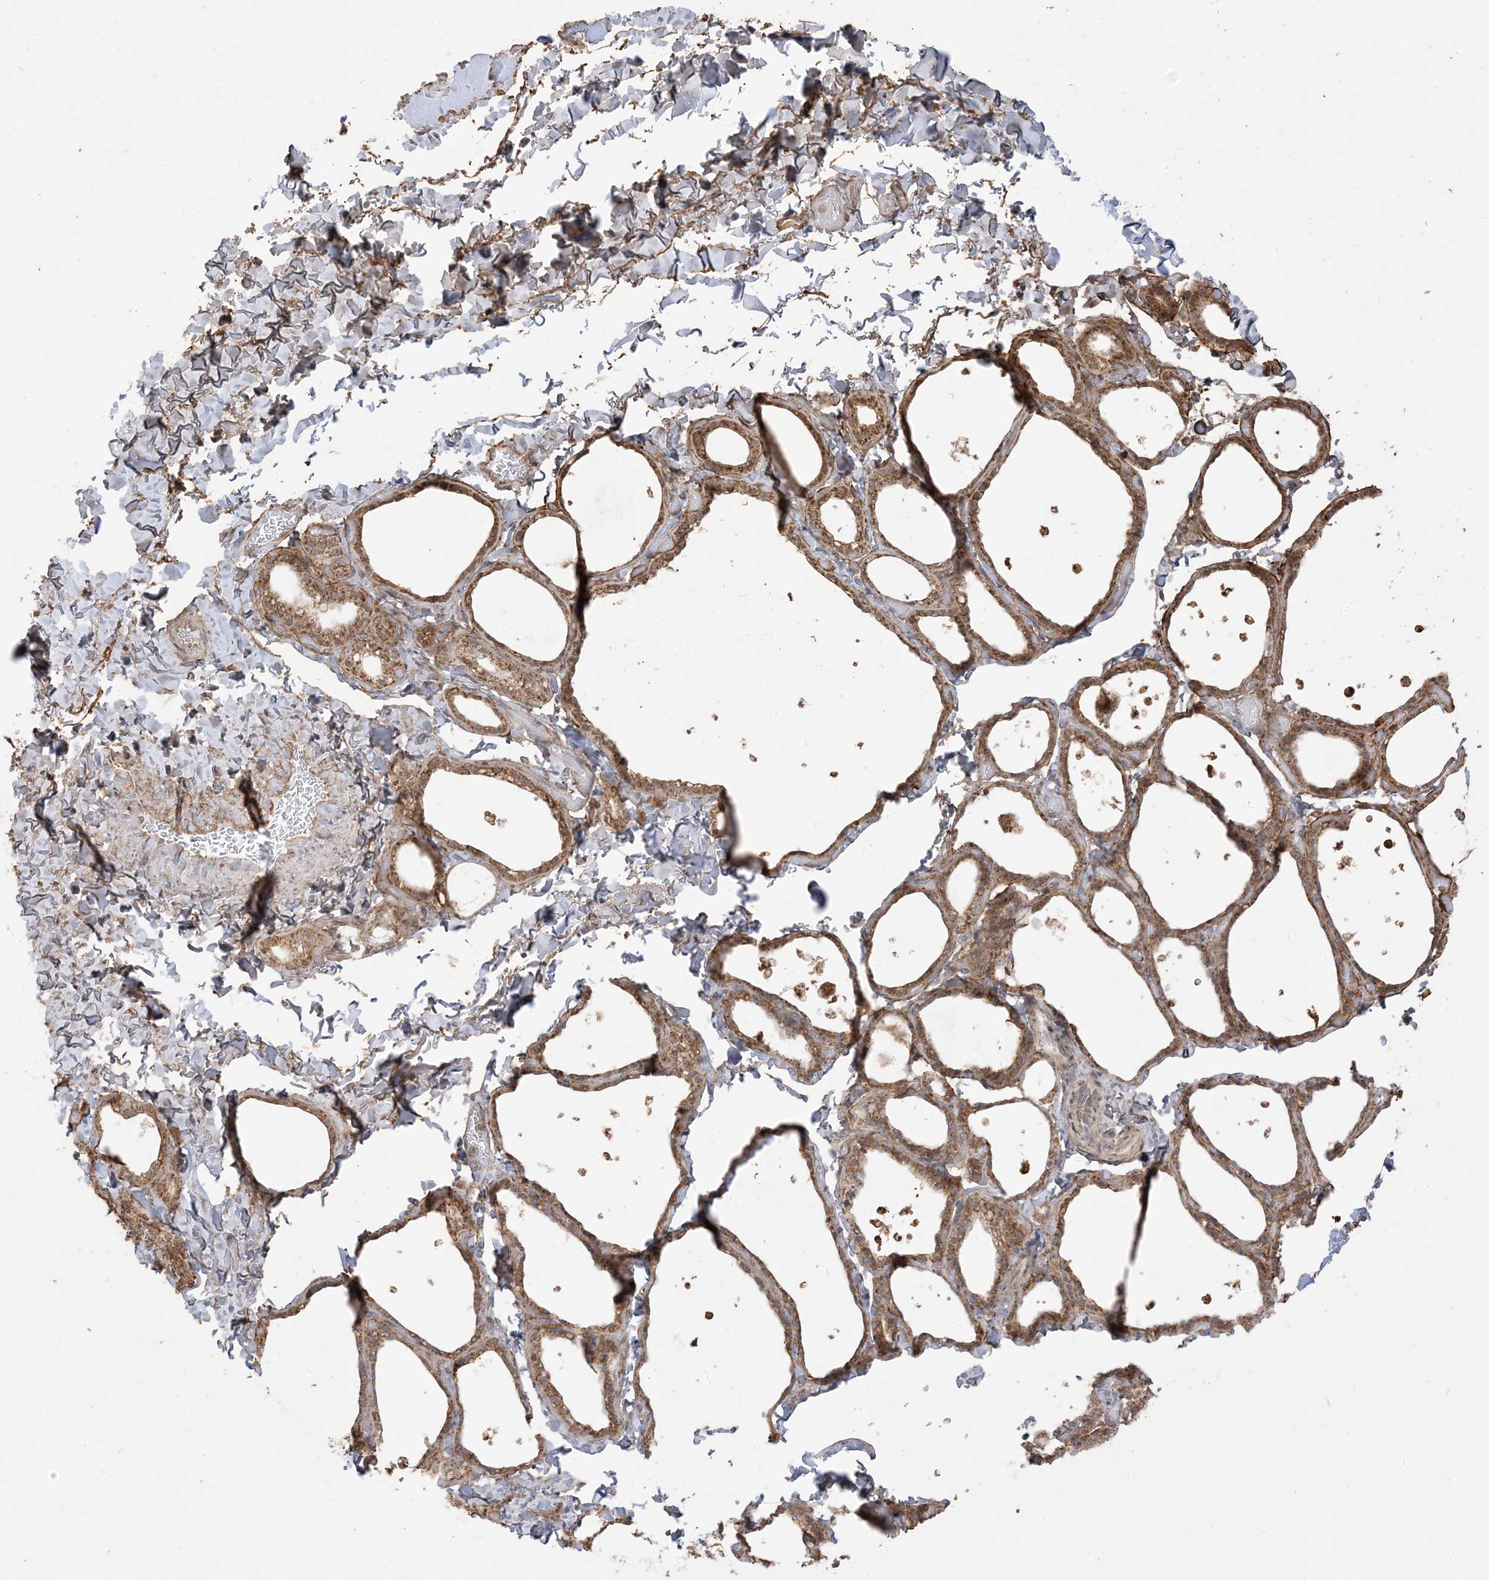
{"staining": {"intensity": "moderate", "quantity": ">75%", "location": "cytoplasmic/membranous"}, "tissue": "thyroid gland", "cell_type": "Glandular cells", "image_type": "normal", "snomed": [{"axis": "morphology", "description": "Normal tissue, NOS"}, {"axis": "topography", "description": "Thyroid gland"}], "caption": "Glandular cells demonstrate moderate cytoplasmic/membranous expression in about >75% of cells in benign thyroid gland.", "gene": "SIRT3", "patient": {"sex": "female", "age": 44}}